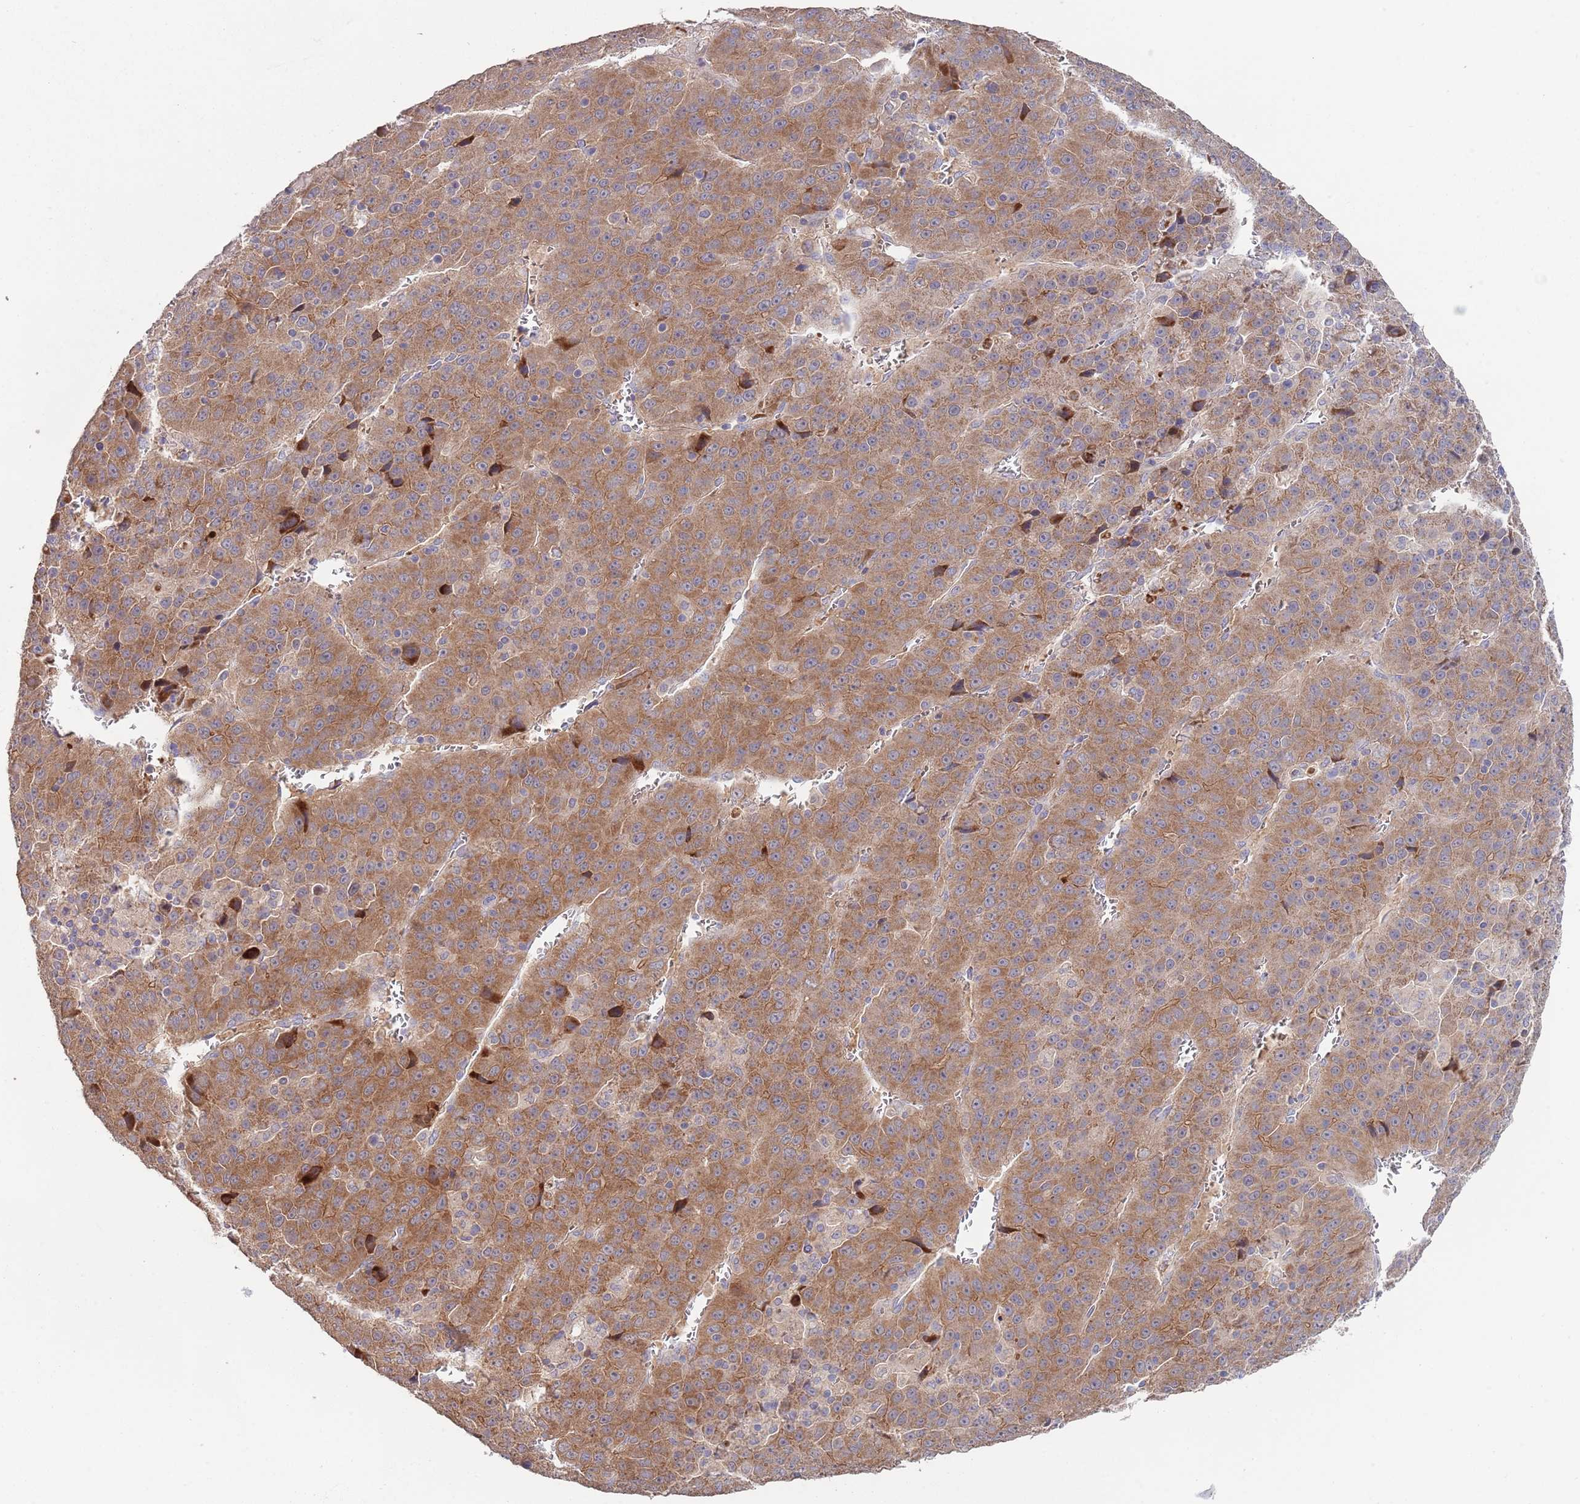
{"staining": {"intensity": "moderate", "quantity": ">75%", "location": "cytoplasmic/membranous"}, "tissue": "liver cancer", "cell_type": "Tumor cells", "image_type": "cancer", "snomed": [{"axis": "morphology", "description": "Carcinoma, Hepatocellular, NOS"}, {"axis": "topography", "description": "Liver"}], "caption": "The image displays a brown stain indicating the presence of a protein in the cytoplasmic/membranous of tumor cells in liver cancer (hepatocellular carcinoma).", "gene": "ABCC10", "patient": {"sex": "female", "age": 53}}